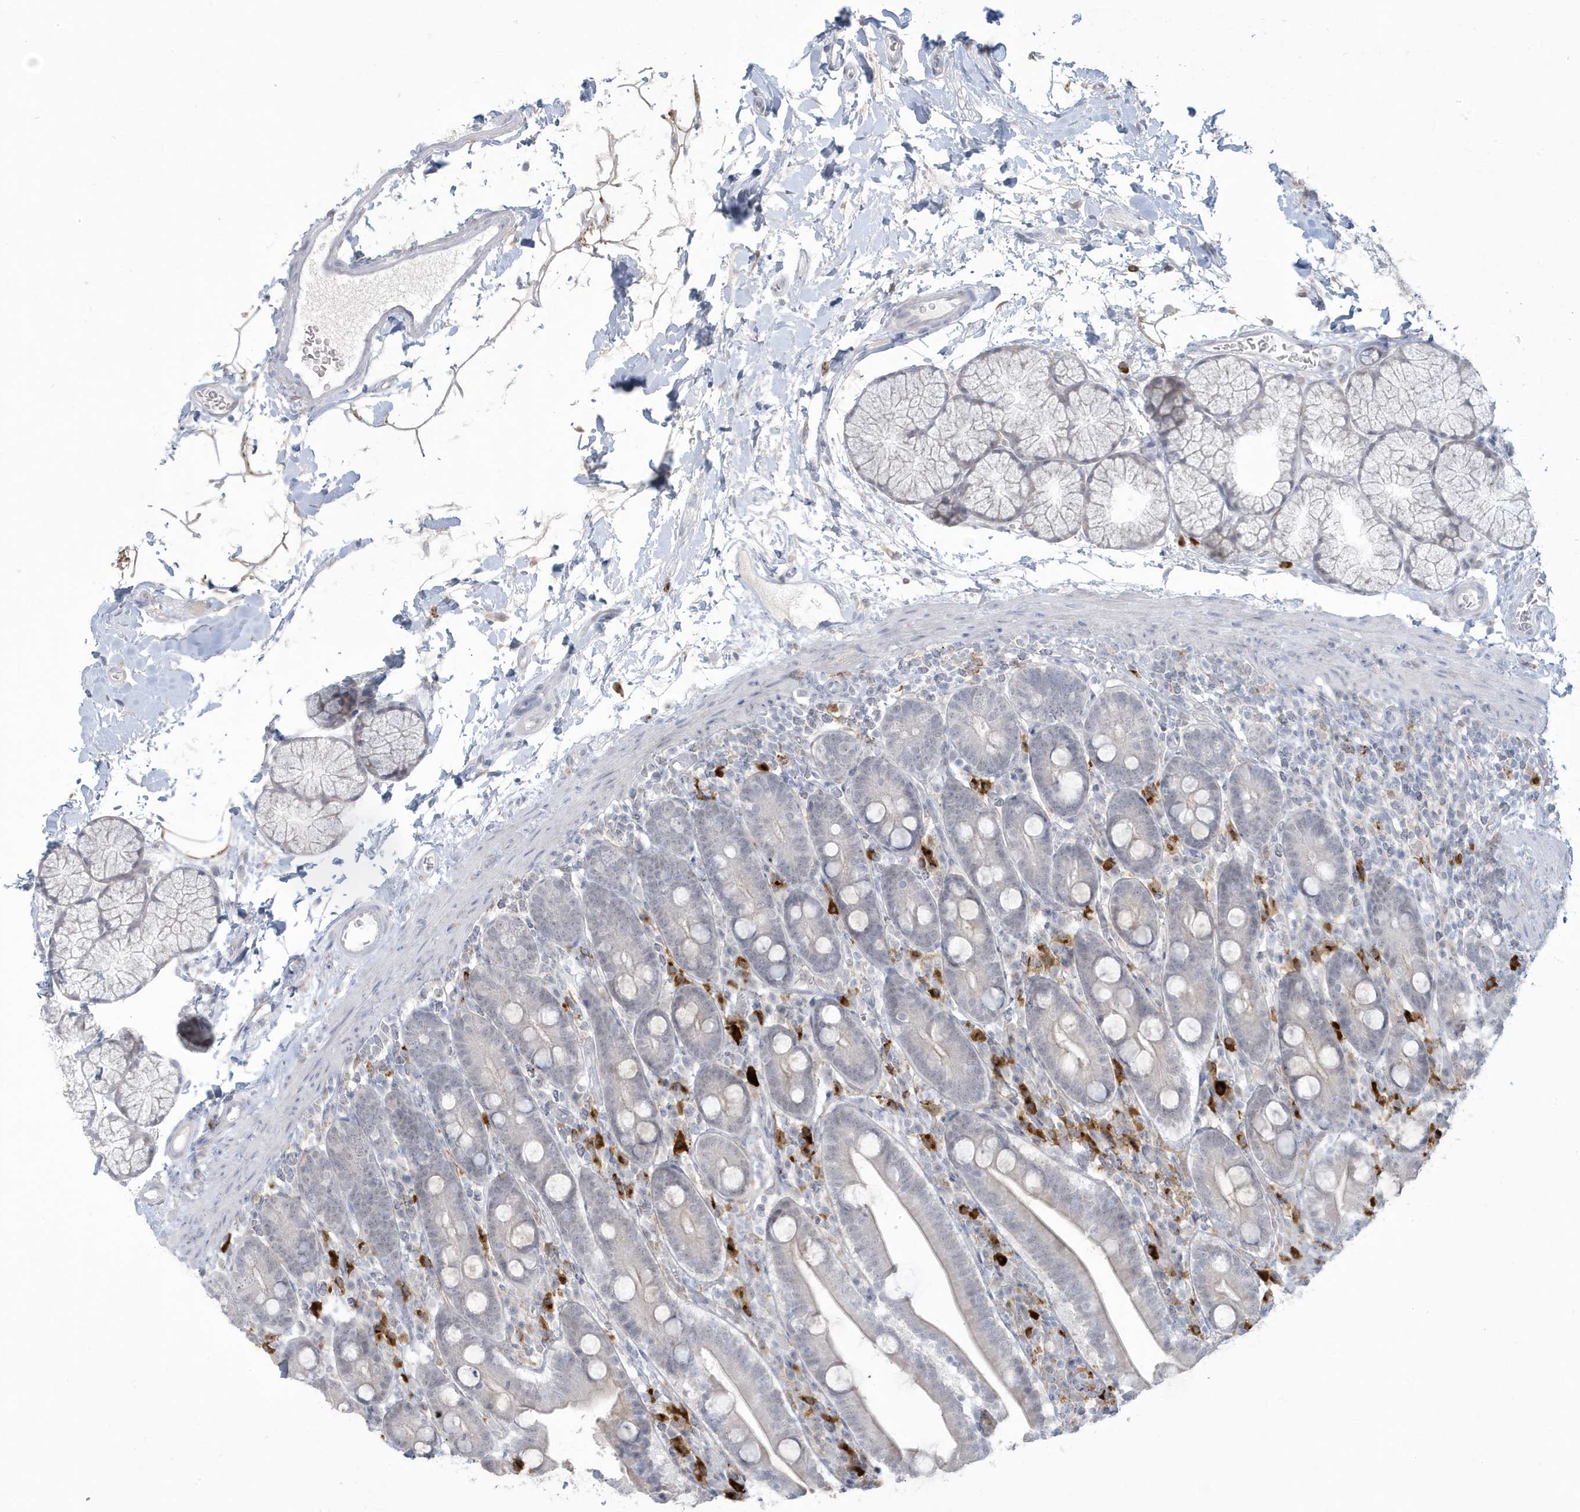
{"staining": {"intensity": "negative", "quantity": "none", "location": "none"}, "tissue": "duodenum", "cell_type": "Glandular cells", "image_type": "normal", "snomed": [{"axis": "morphology", "description": "Normal tissue, NOS"}, {"axis": "topography", "description": "Duodenum"}], "caption": "The histopathology image exhibits no significant positivity in glandular cells of duodenum.", "gene": "HERC6", "patient": {"sex": "male", "age": 35}}